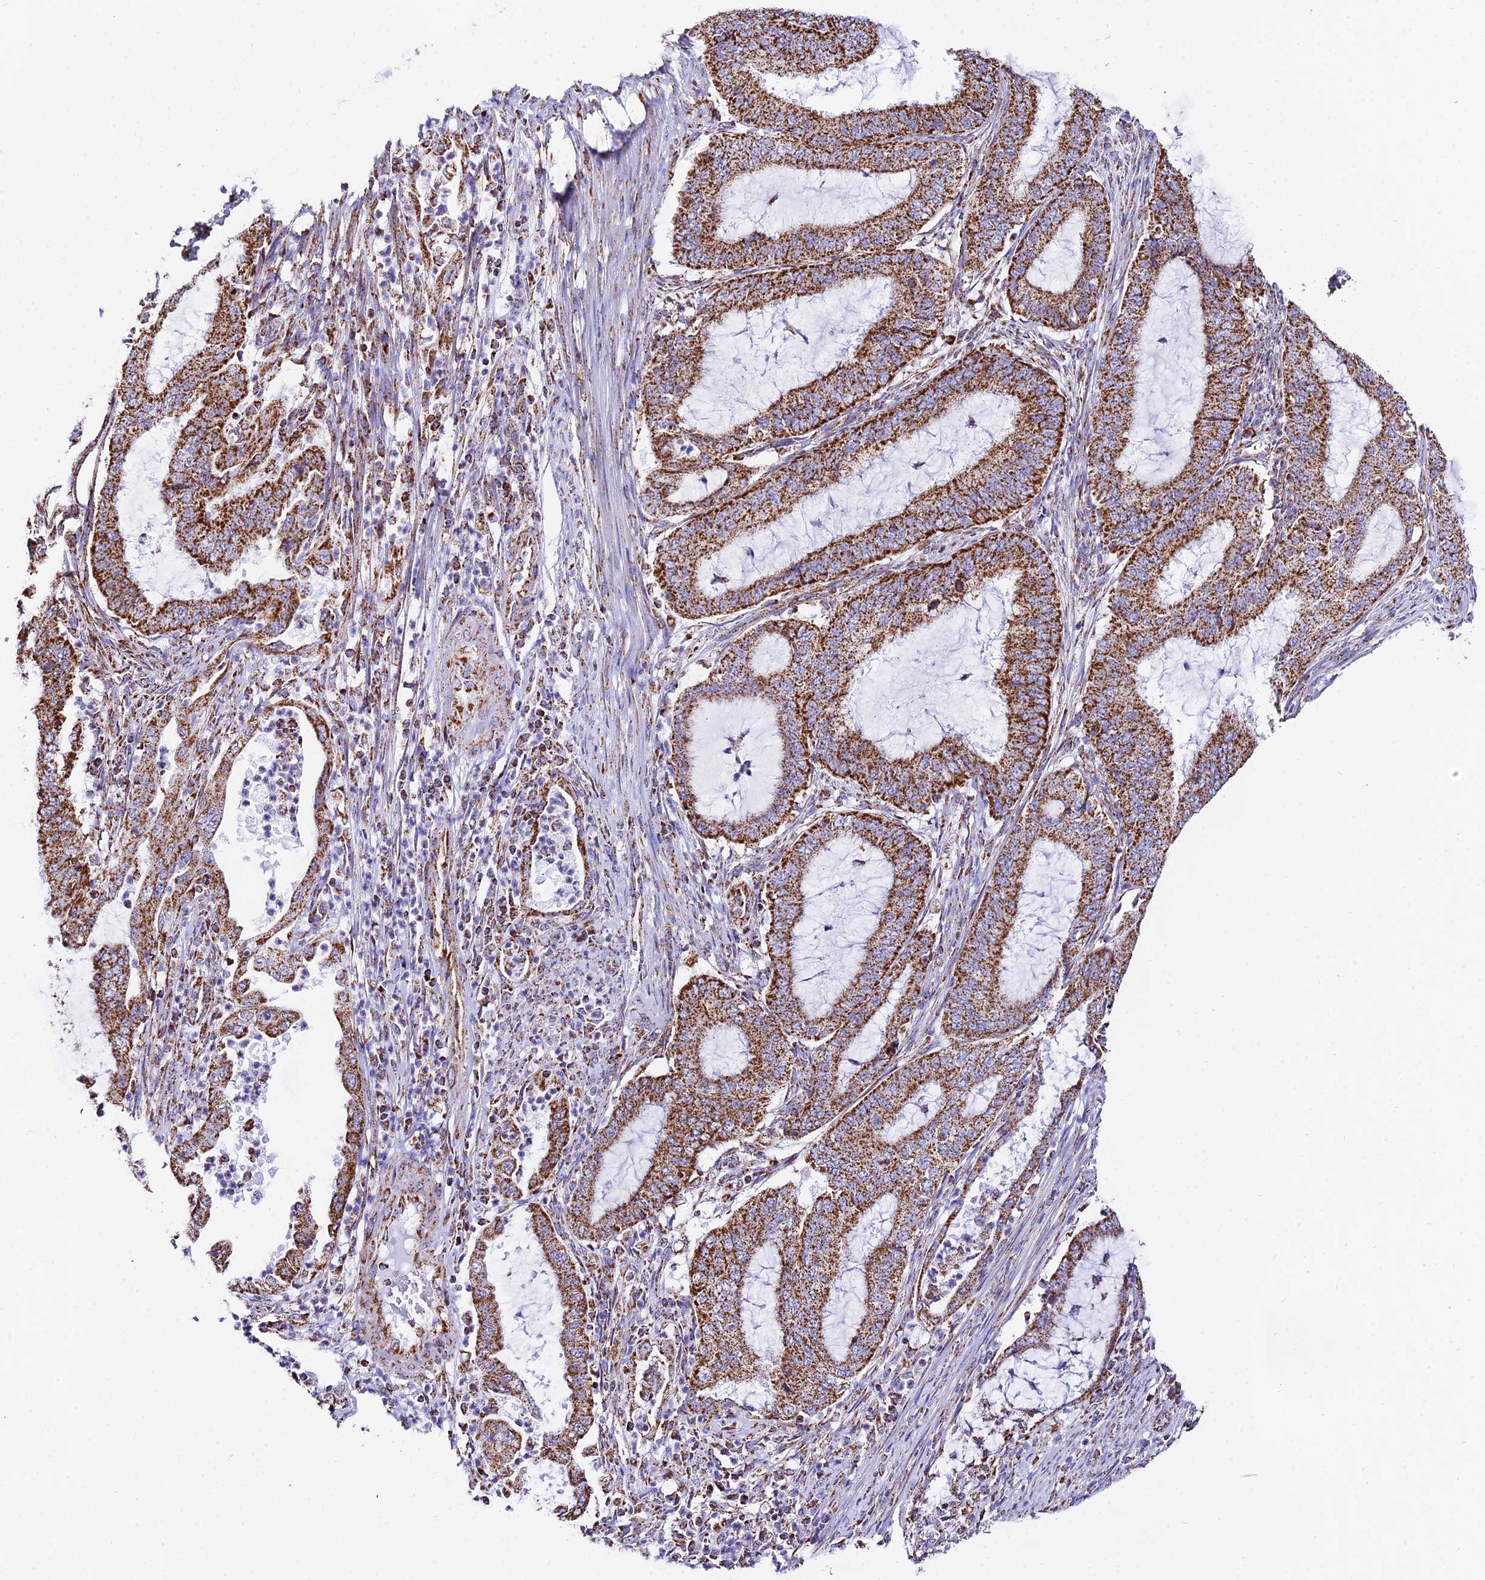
{"staining": {"intensity": "strong", "quantity": ">75%", "location": "cytoplasmic/membranous"}, "tissue": "endometrial cancer", "cell_type": "Tumor cells", "image_type": "cancer", "snomed": [{"axis": "morphology", "description": "Adenocarcinoma, NOS"}, {"axis": "topography", "description": "Endometrium"}], "caption": "Tumor cells display strong cytoplasmic/membranous positivity in about >75% of cells in endometrial cancer (adenocarcinoma). The protein of interest is shown in brown color, while the nuclei are stained blue.", "gene": "ATP5PD", "patient": {"sex": "female", "age": 51}}